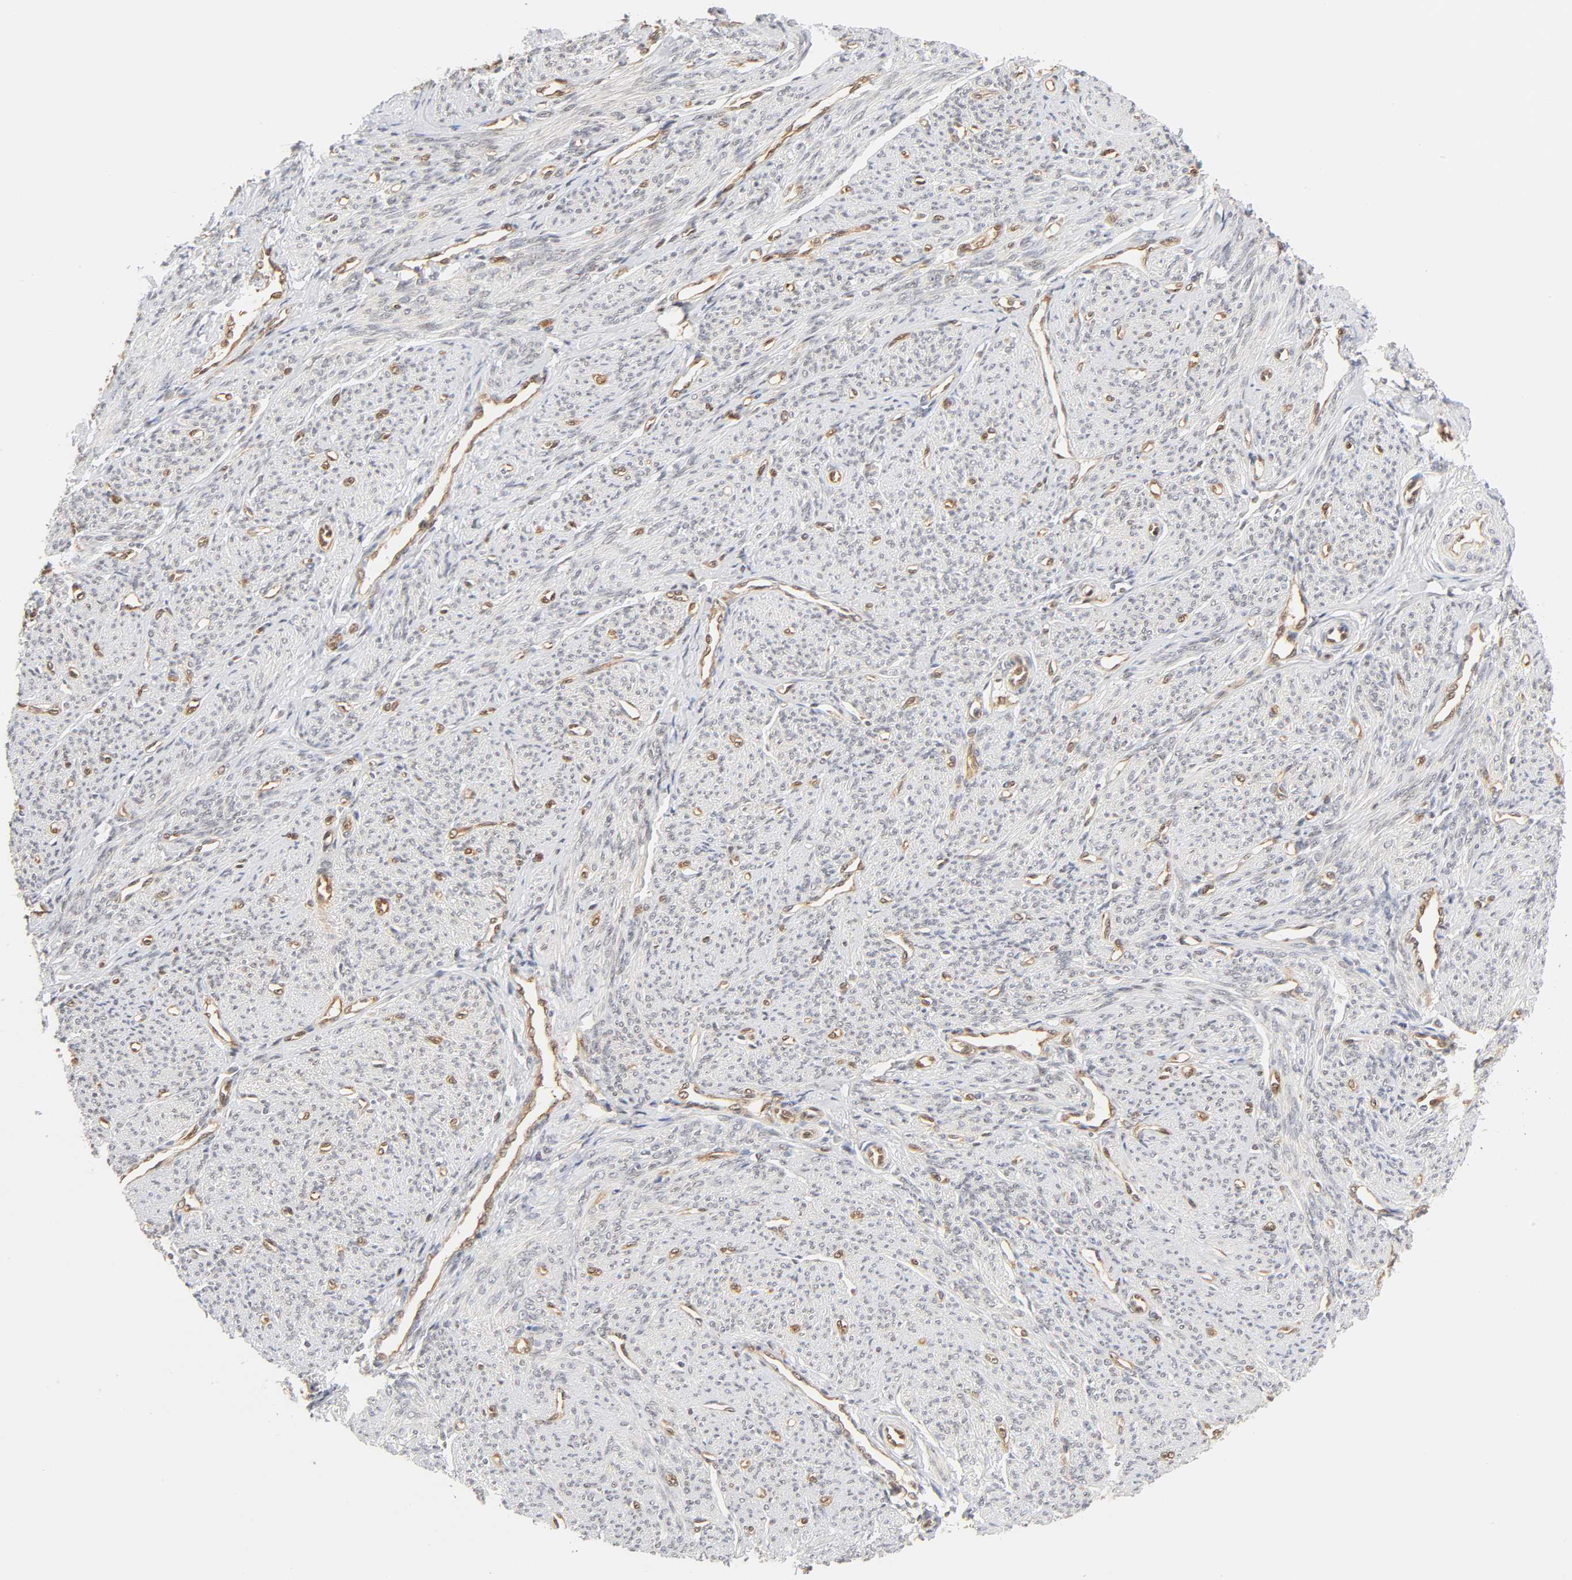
{"staining": {"intensity": "negative", "quantity": "none", "location": "none"}, "tissue": "smooth muscle", "cell_type": "Smooth muscle cells", "image_type": "normal", "snomed": [{"axis": "morphology", "description": "Normal tissue, NOS"}, {"axis": "topography", "description": "Cervix"}, {"axis": "topography", "description": "Endometrium"}], "caption": "High magnification brightfield microscopy of normal smooth muscle stained with DAB (brown) and counterstained with hematoxylin (blue): smooth muscle cells show no significant positivity.", "gene": "CDC37", "patient": {"sex": "female", "age": 65}}